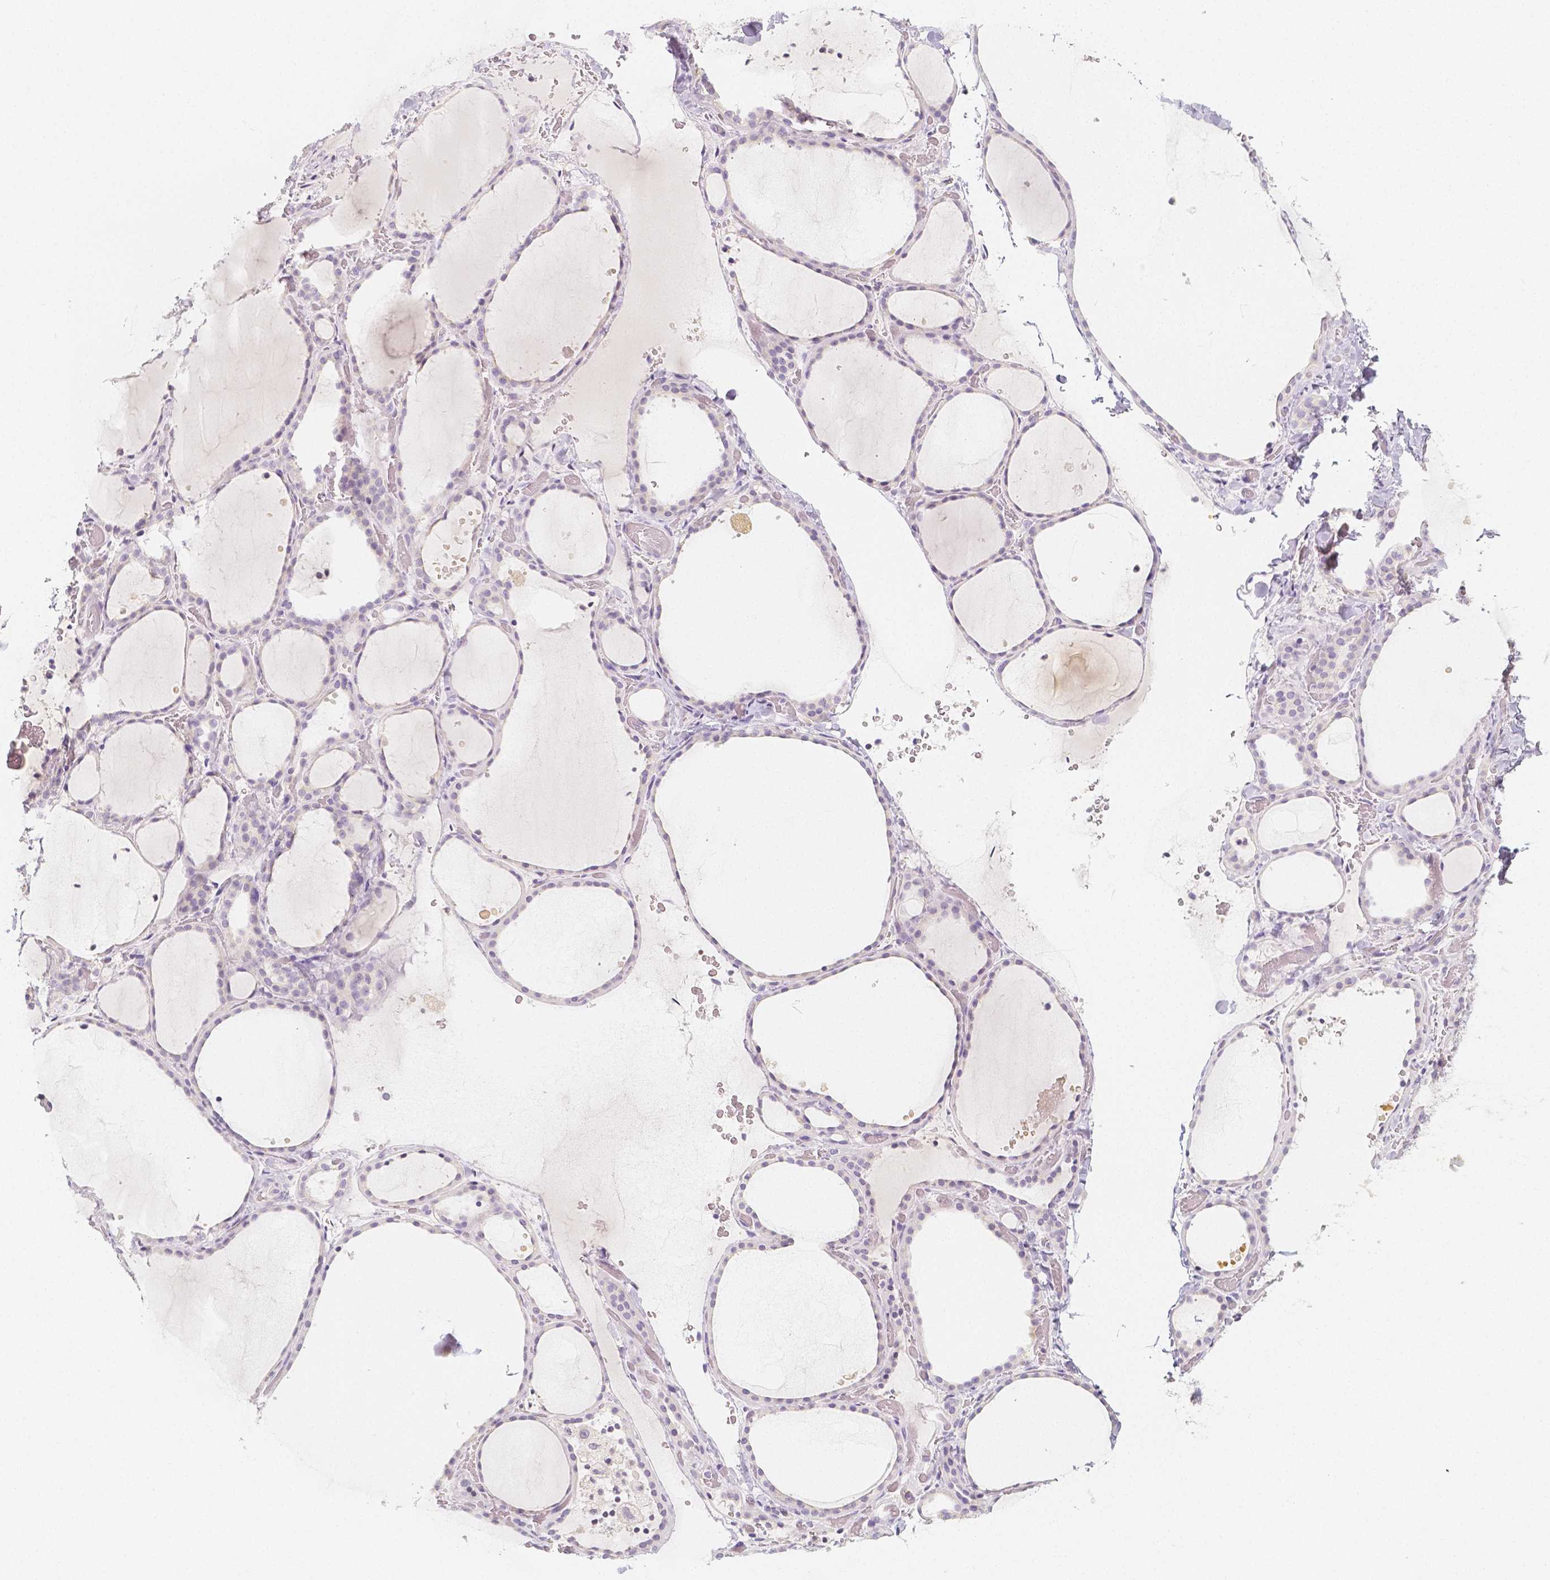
{"staining": {"intensity": "negative", "quantity": "none", "location": "none"}, "tissue": "thyroid gland", "cell_type": "Glandular cells", "image_type": "normal", "snomed": [{"axis": "morphology", "description": "Normal tissue, NOS"}, {"axis": "topography", "description": "Thyroid gland"}], "caption": "Immunohistochemistry (IHC) histopathology image of unremarkable thyroid gland: human thyroid gland stained with DAB (3,3'-diaminobenzidine) reveals no significant protein positivity in glandular cells.", "gene": "BATF", "patient": {"sex": "female", "age": 36}}